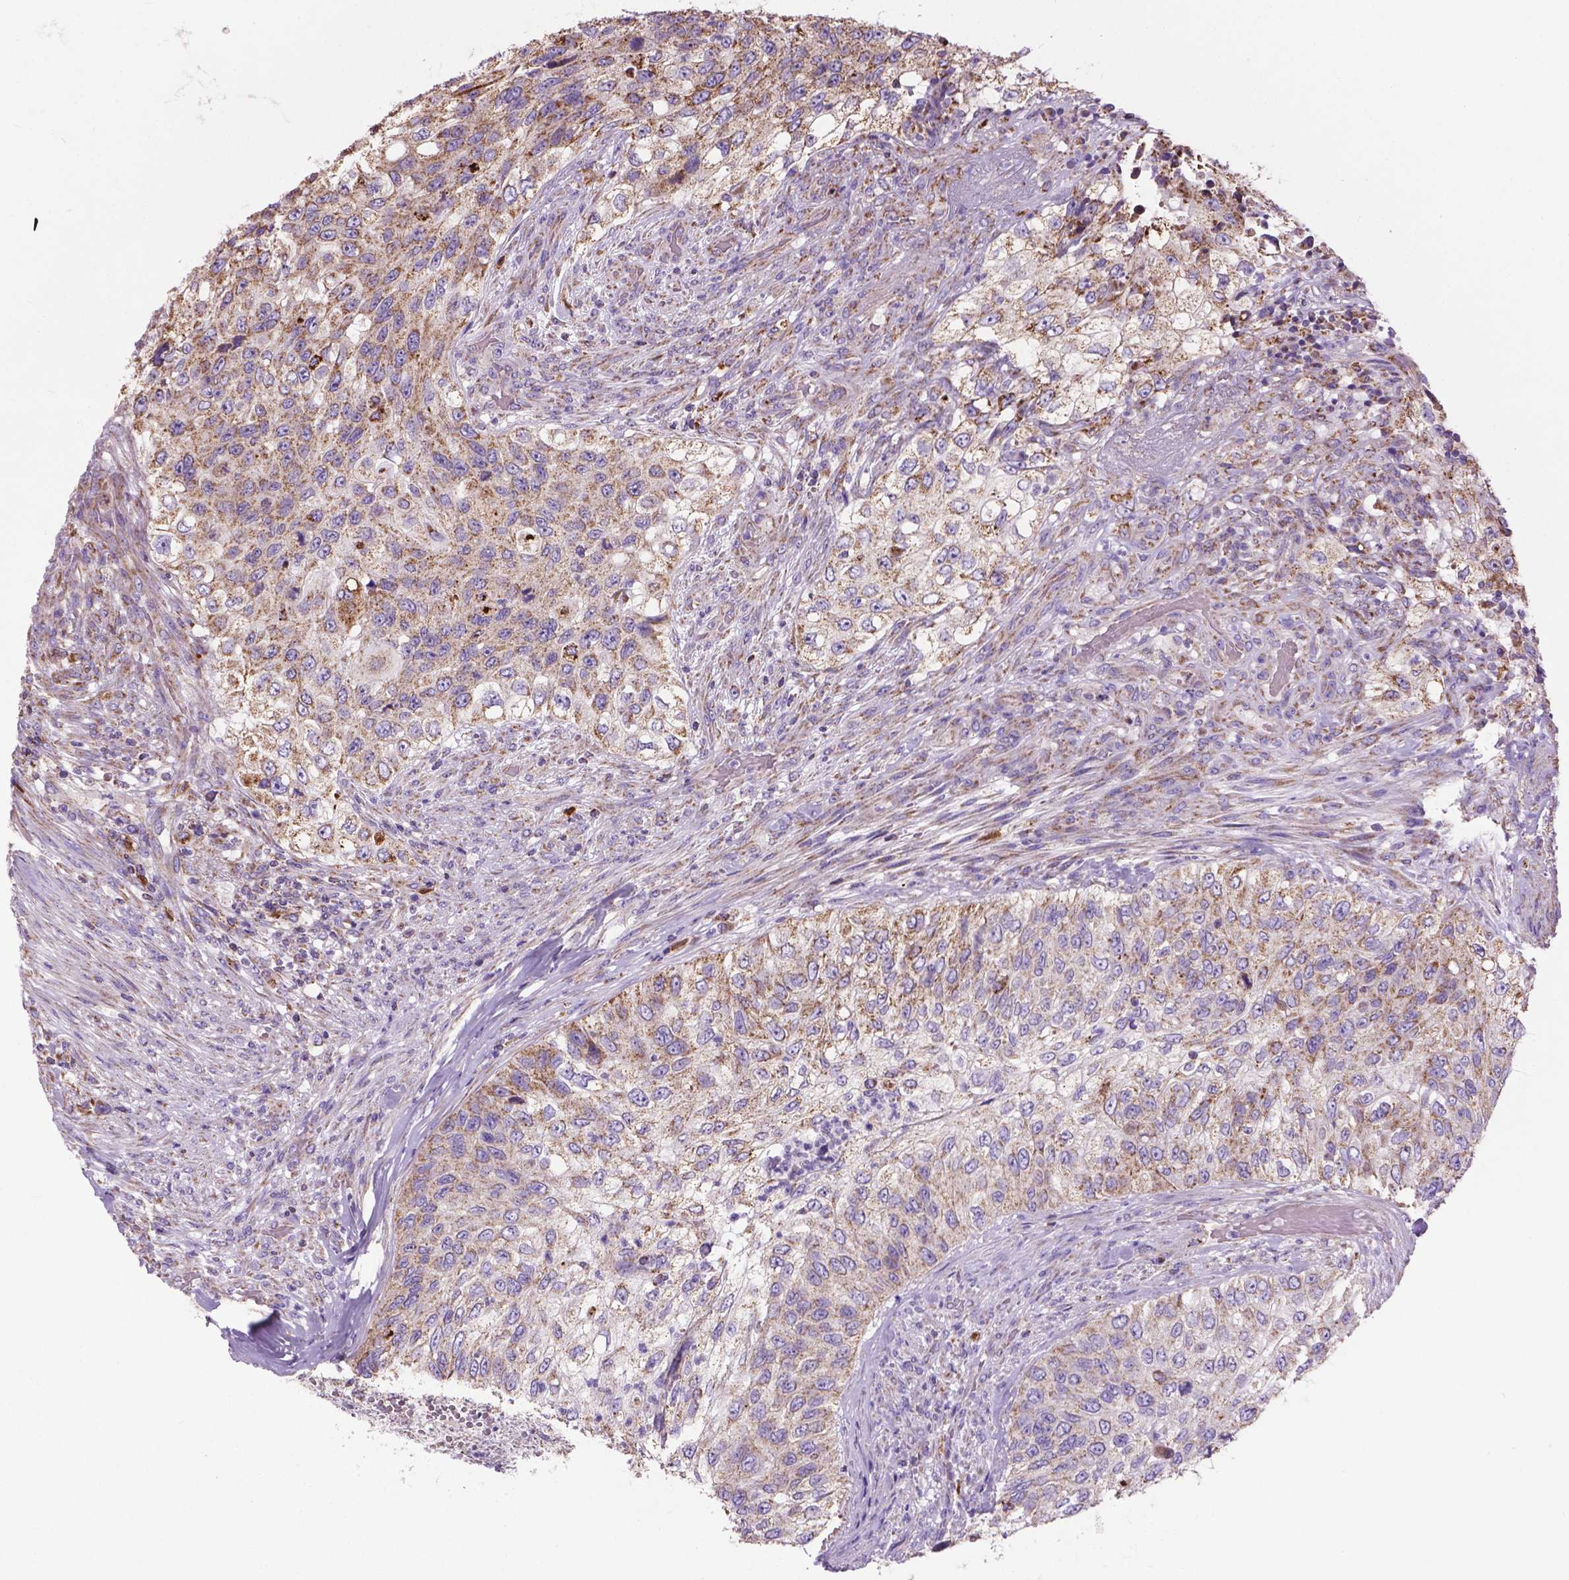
{"staining": {"intensity": "moderate", "quantity": ">75%", "location": "cytoplasmic/membranous"}, "tissue": "urothelial cancer", "cell_type": "Tumor cells", "image_type": "cancer", "snomed": [{"axis": "morphology", "description": "Urothelial carcinoma, High grade"}, {"axis": "topography", "description": "Urinary bladder"}], "caption": "Urothelial cancer stained with DAB (3,3'-diaminobenzidine) IHC exhibits medium levels of moderate cytoplasmic/membranous expression in about >75% of tumor cells. The staining is performed using DAB (3,3'-diaminobenzidine) brown chromogen to label protein expression. The nuclei are counter-stained blue using hematoxylin.", "gene": "VDAC1", "patient": {"sex": "female", "age": 60}}